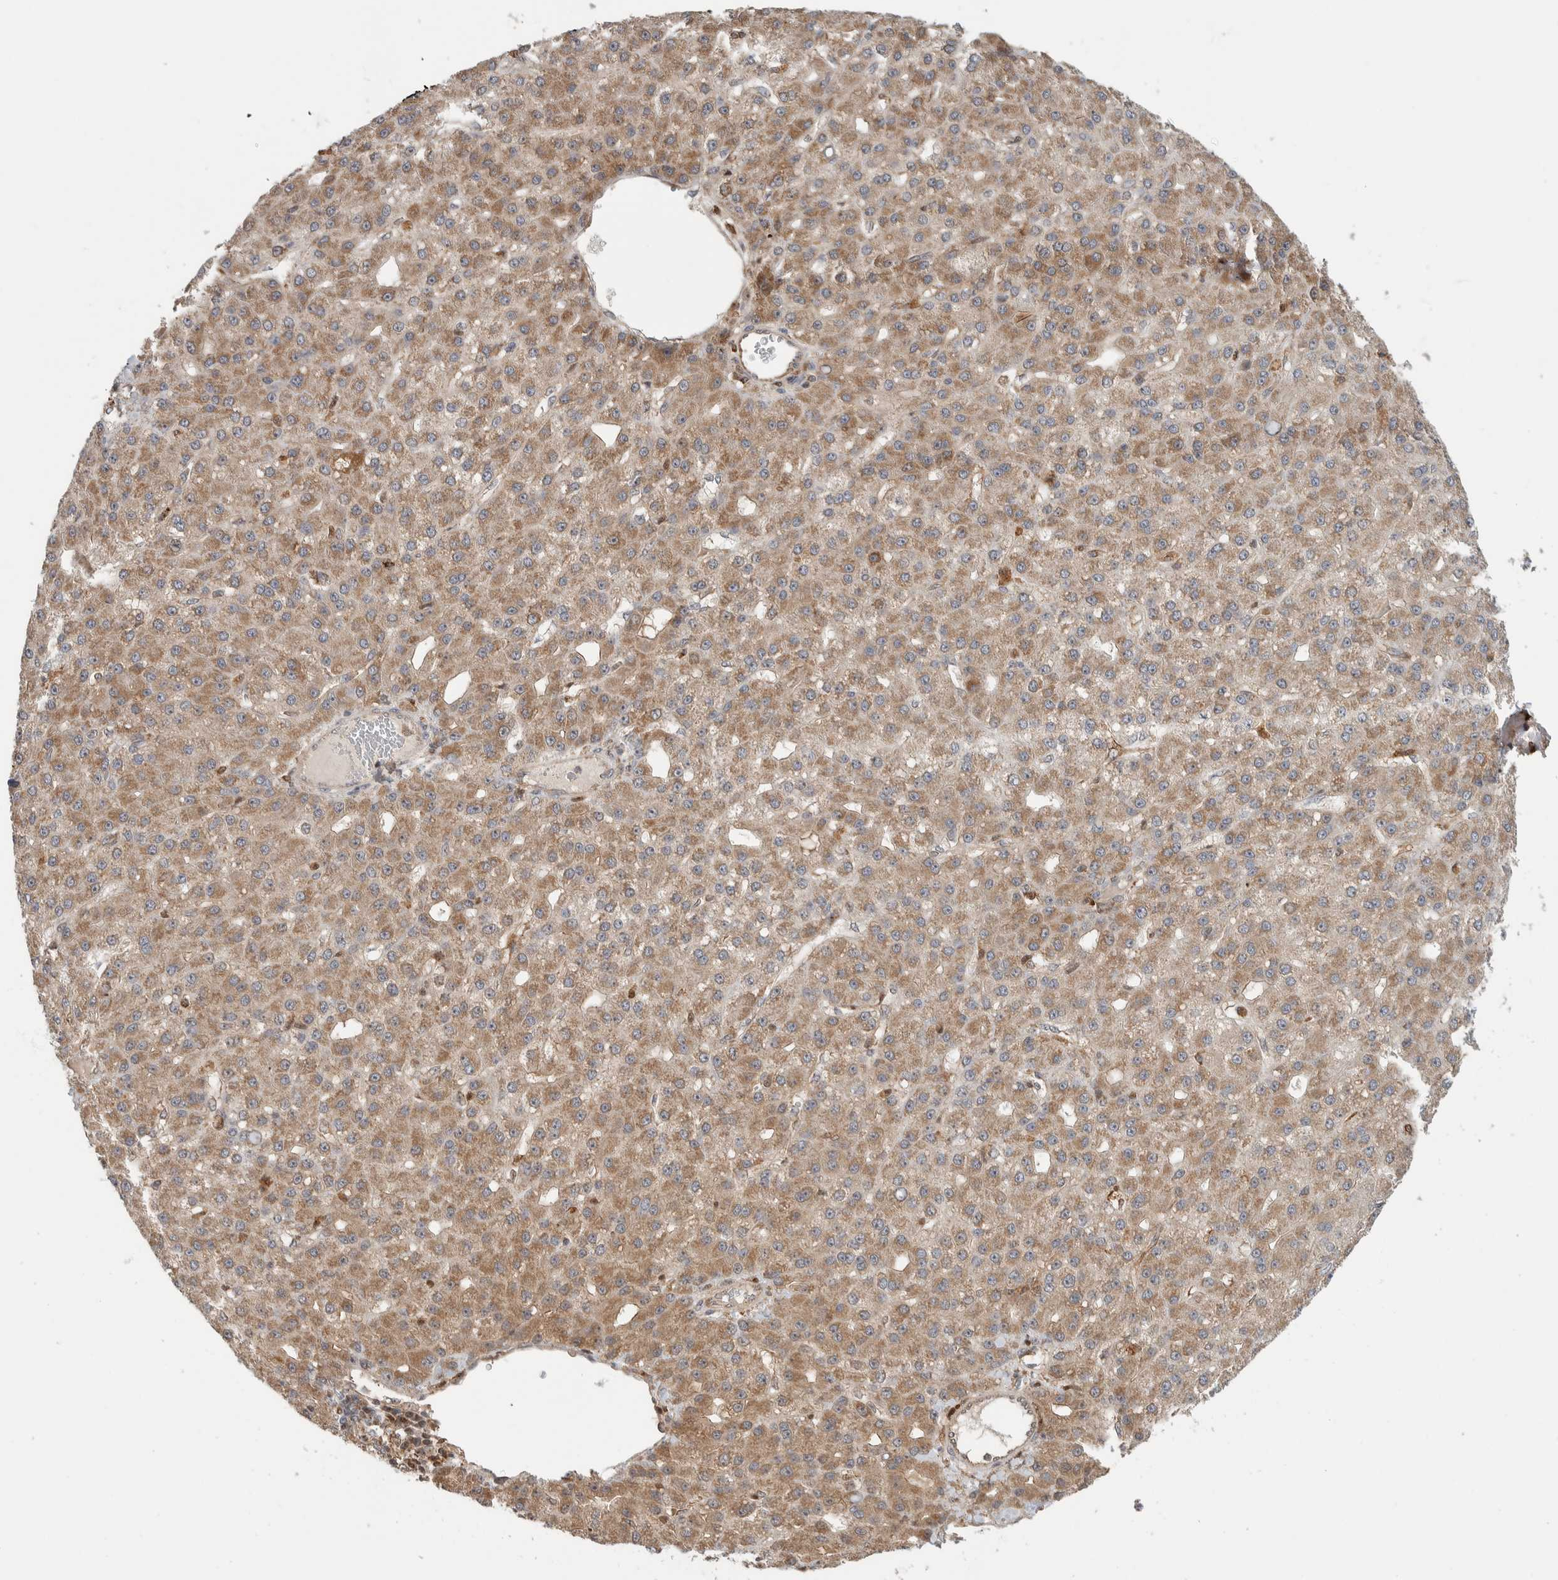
{"staining": {"intensity": "moderate", "quantity": ">75%", "location": "cytoplasmic/membranous"}, "tissue": "liver cancer", "cell_type": "Tumor cells", "image_type": "cancer", "snomed": [{"axis": "morphology", "description": "Carcinoma, Hepatocellular, NOS"}, {"axis": "topography", "description": "Liver"}], "caption": "A brown stain shows moderate cytoplasmic/membranous expression of a protein in liver hepatocellular carcinoma tumor cells. Ihc stains the protein in brown and the nuclei are stained blue.", "gene": "VPS53", "patient": {"sex": "male", "age": 67}}